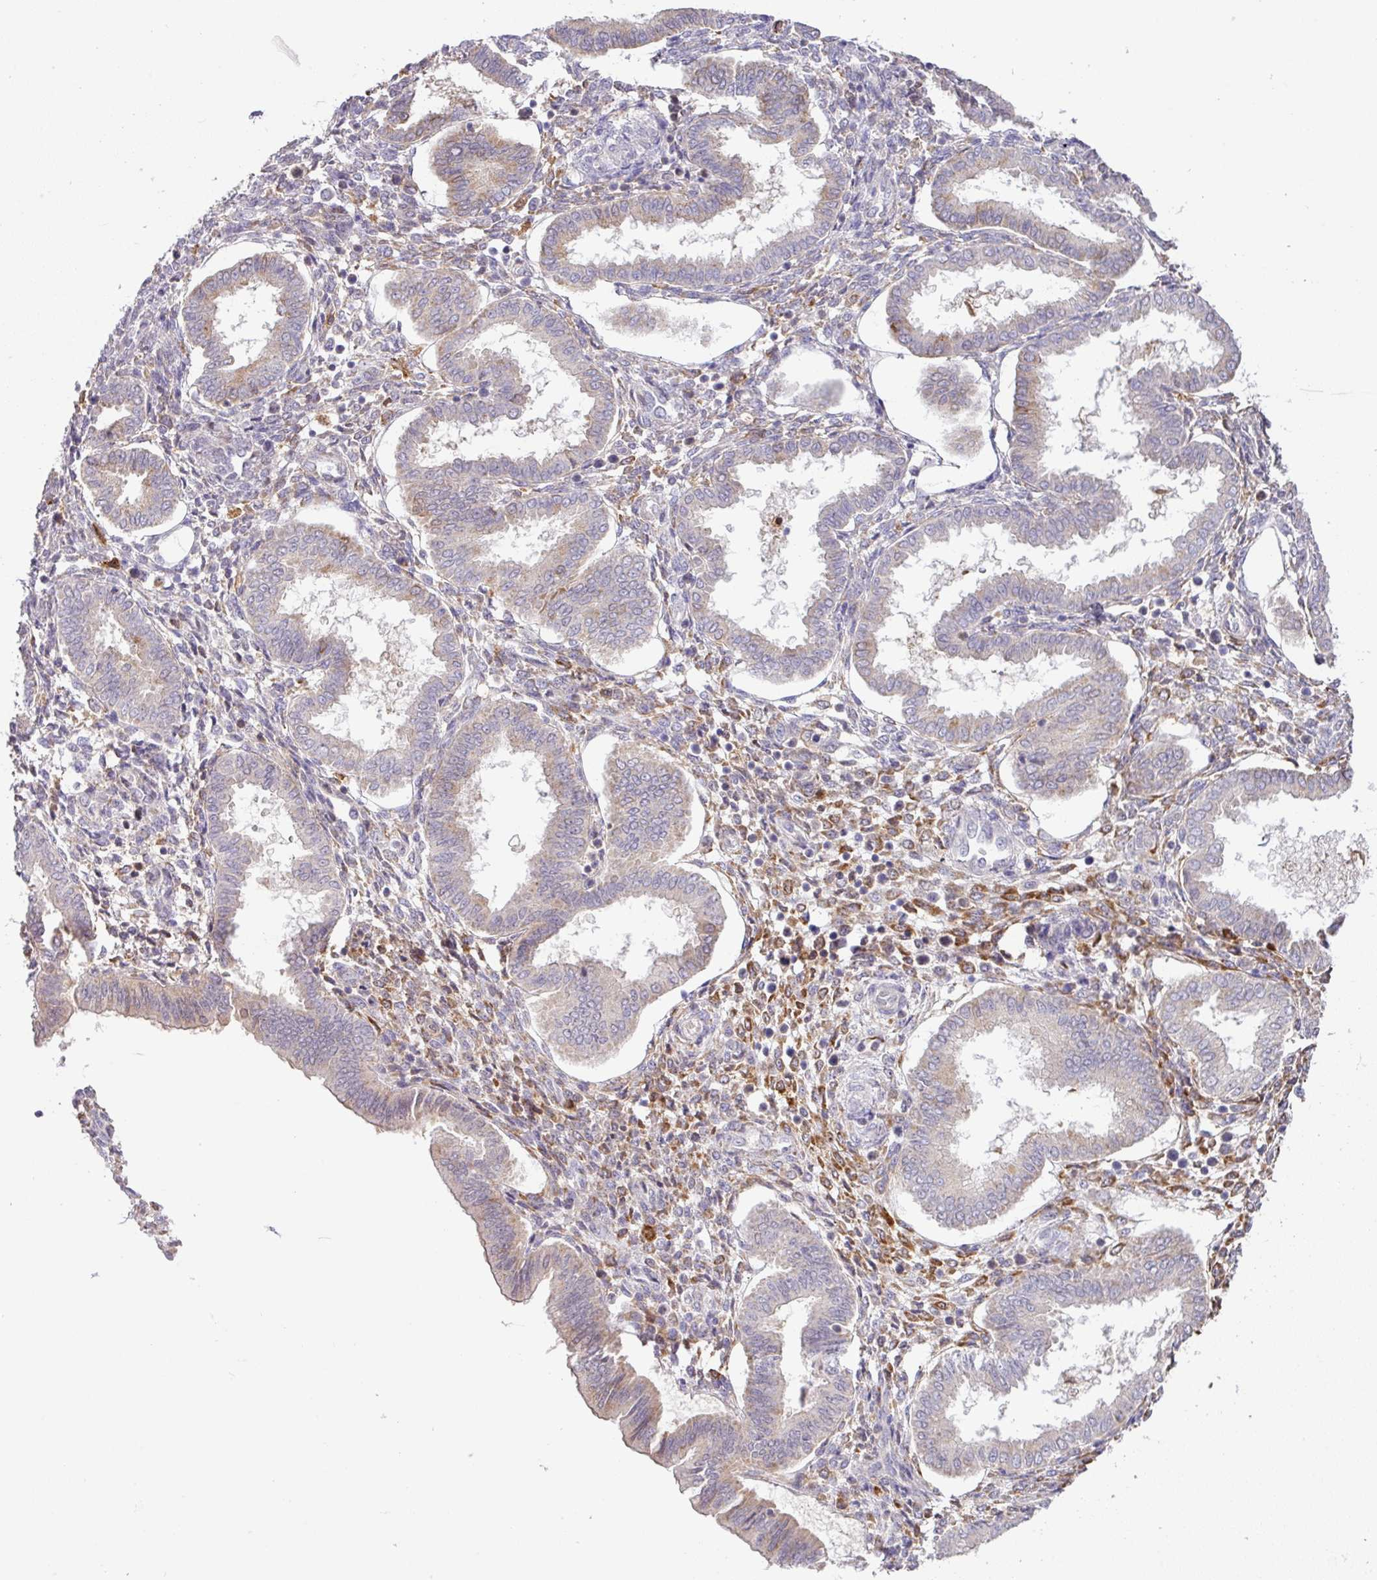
{"staining": {"intensity": "negative", "quantity": "none", "location": "none"}, "tissue": "endometrium", "cell_type": "Cells in endometrial stroma", "image_type": "normal", "snomed": [{"axis": "morphology", "description": "Normal tissue, NOS"}, {"axis": "topography", "description": "Endometrium"}], "caption": "A high-resolution micrograph shows immunohistochemistry staining of normal endometrium, which reveals no significant expression in cells in endometrial stroma.", "gene": "GCNT7", "patient": {"sex": "female", "age": 24}}